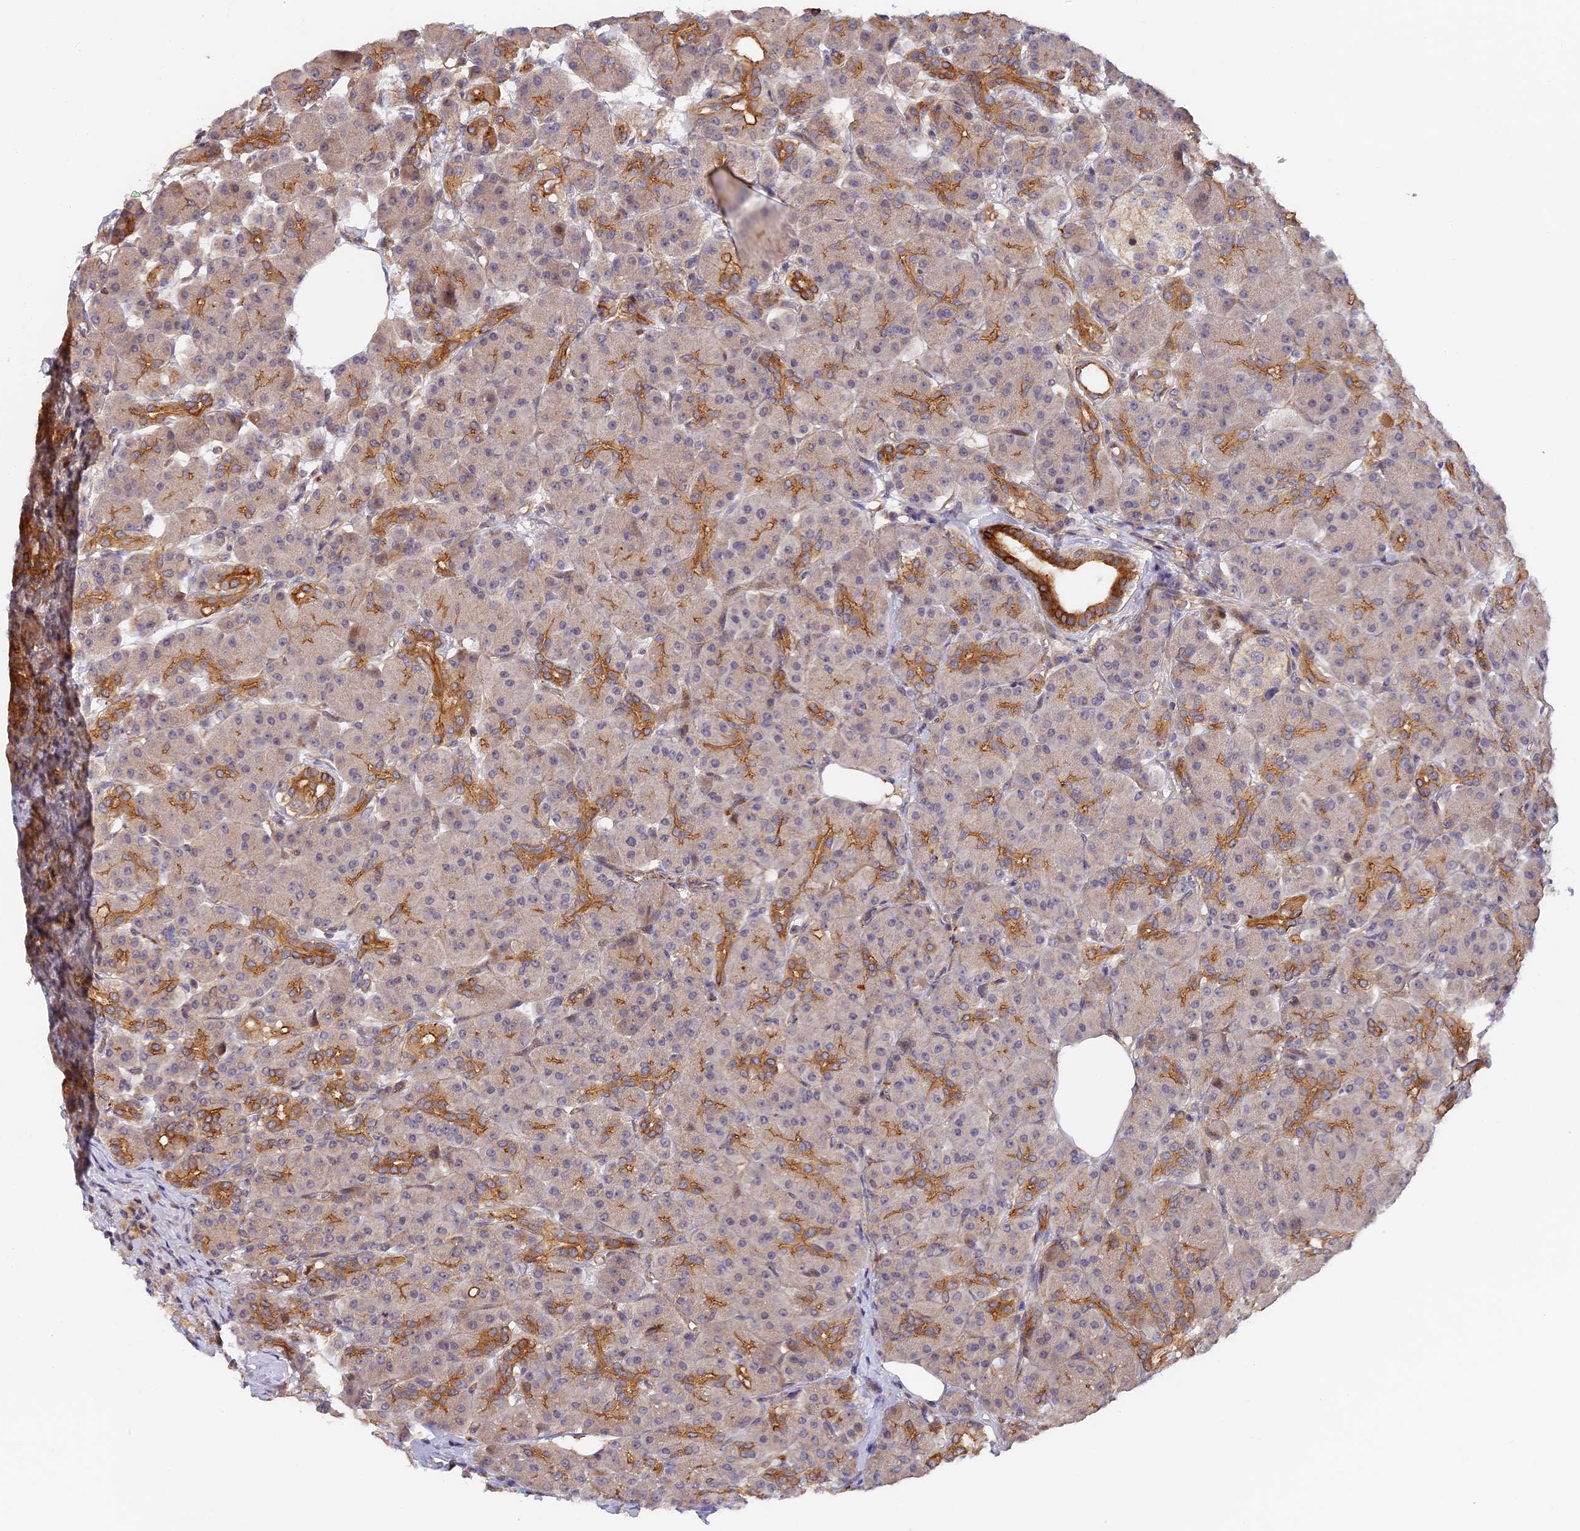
{"staining": {"intensity": "moderate", "quantity": "25%-75%", "location": "cytoplasmic/membranous"}, "tissue": "pancreas", "cell_type": "Exocrine glandular cells", "image_type": "normal", "snomed": [{"axis": "morphology", "description": "Normal tissue, NOS"}, {"axis": "topography", "description": "Pancreas"}], "caption": "The image shows a brown stain indicating the presence of a protein in the cytoplasmic/membranous of exocrine glandular cells in pancreas. (DAB IHC, brown staining for protein, blue staining for nuclei).", "gene": "MISP3", "patient": {"sex": "male", "age": 63}}